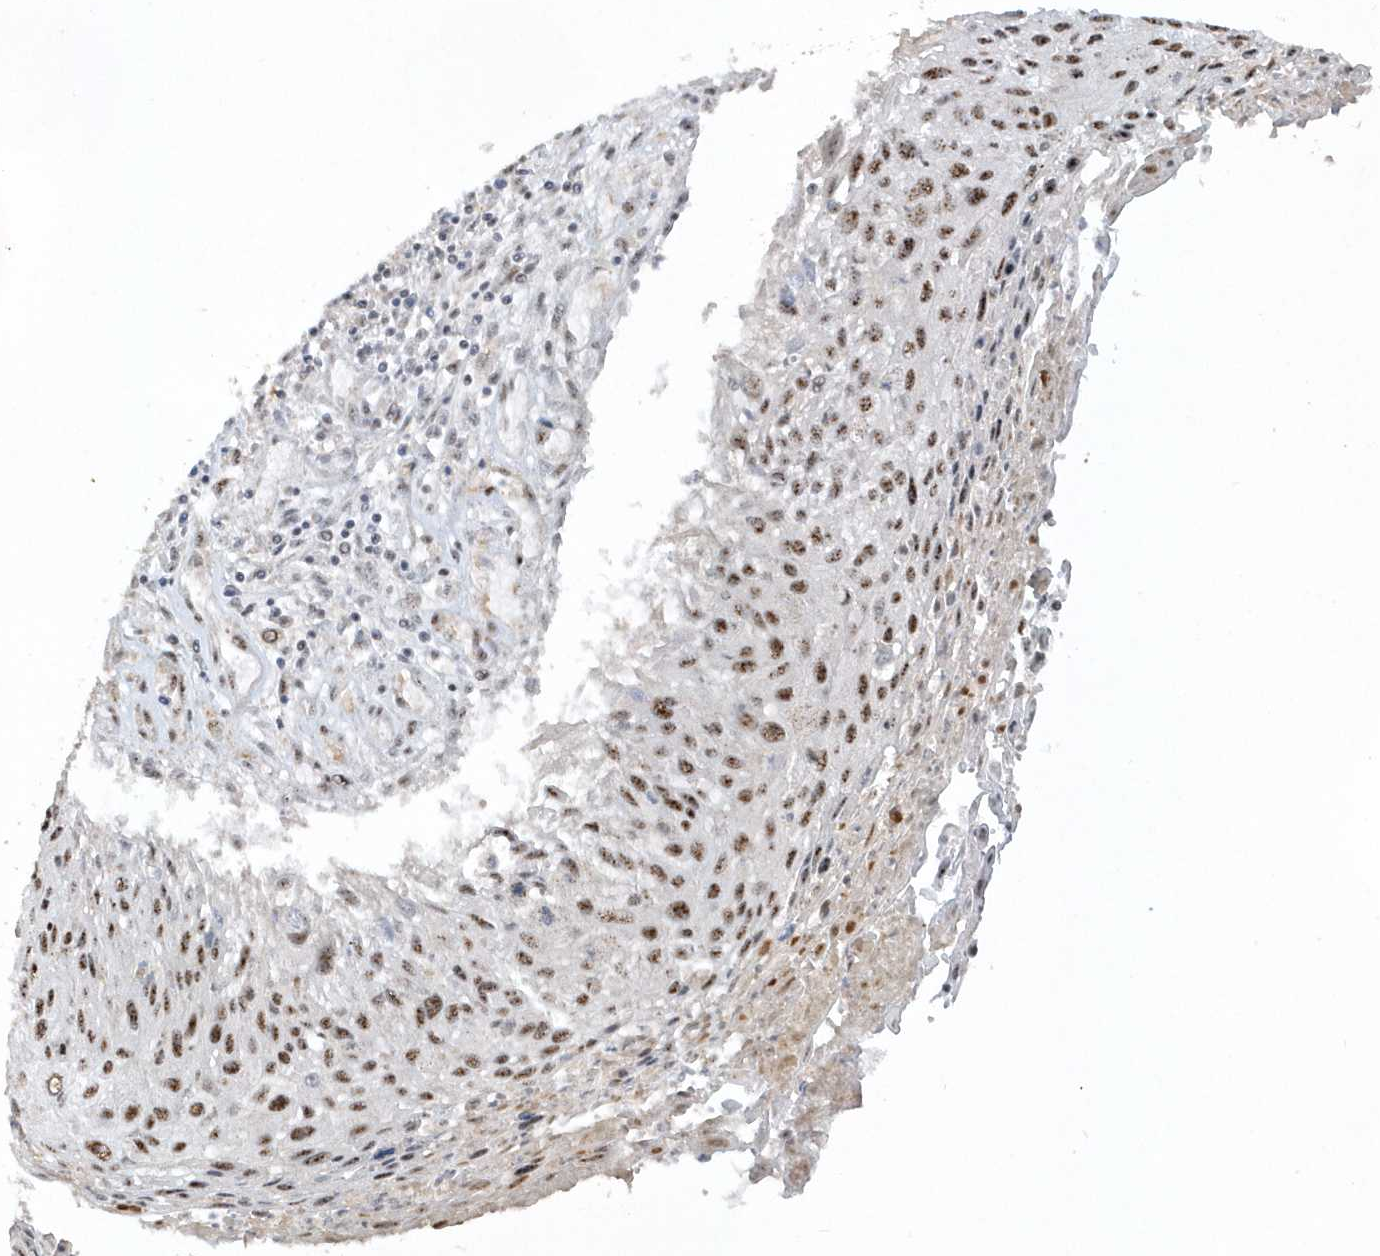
{"staining": {"intensity": "strong", "quantity": ">75%", "location": "nuclear"}, "tissue": "cervical cancer", "cell_type": "Tumor cells", "image_type": "cancer", "snomed": [{"axis": "morphology", "description": "Squamous cell carcinoma, NOS"}, {"axis": "topography", "description": "Cervix"}], "caption": "Immunohistochemical staining of human cervical cancer reveals high levels of strong nuclear protein positivity in about >75% of tumor cells. The protein of interest is stained brown, and the nuclei are stained in blue (DAB IHC with brightfield microscopy, high magnification).", "gene": "POLR3B", "patient": {"sex": "female", "age": 51}}